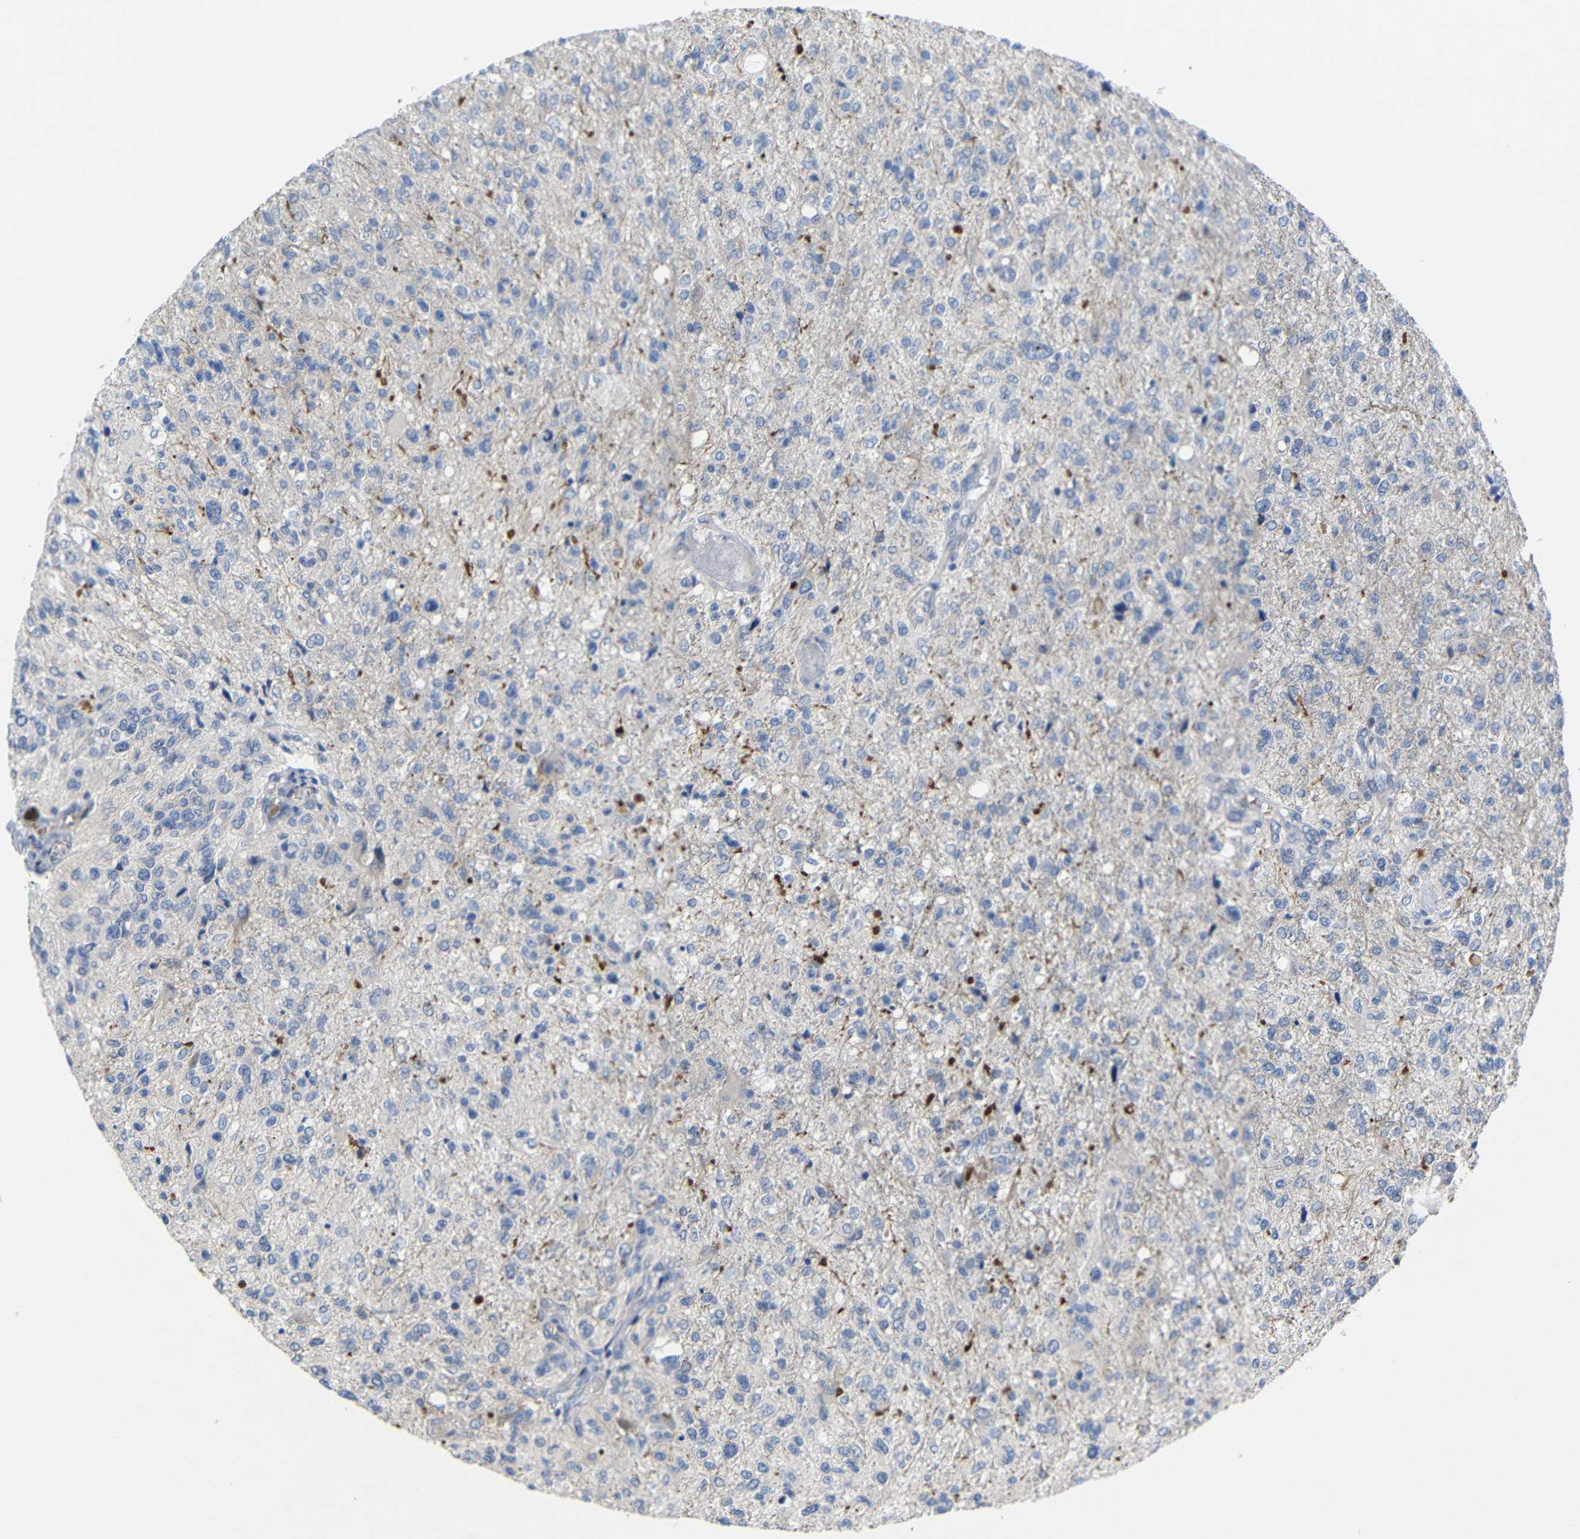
{"staining": {"intensity": "negative", "quantity": "none", "location": "none"}, "tissue": "glioma", "cell_type": "Tumor cells", "image_type": "cancer", "snomed": [{"axis": "morphology", "description": "Glioma, malignant, High grade"}, {"axis": "topography", "description": "Cerebral cortex"}], "caption": "Tumor cells are negative for brown protein staining in glioma.", "gene": "CMTM1", "patient": {"sex": "male", "age": 76}}